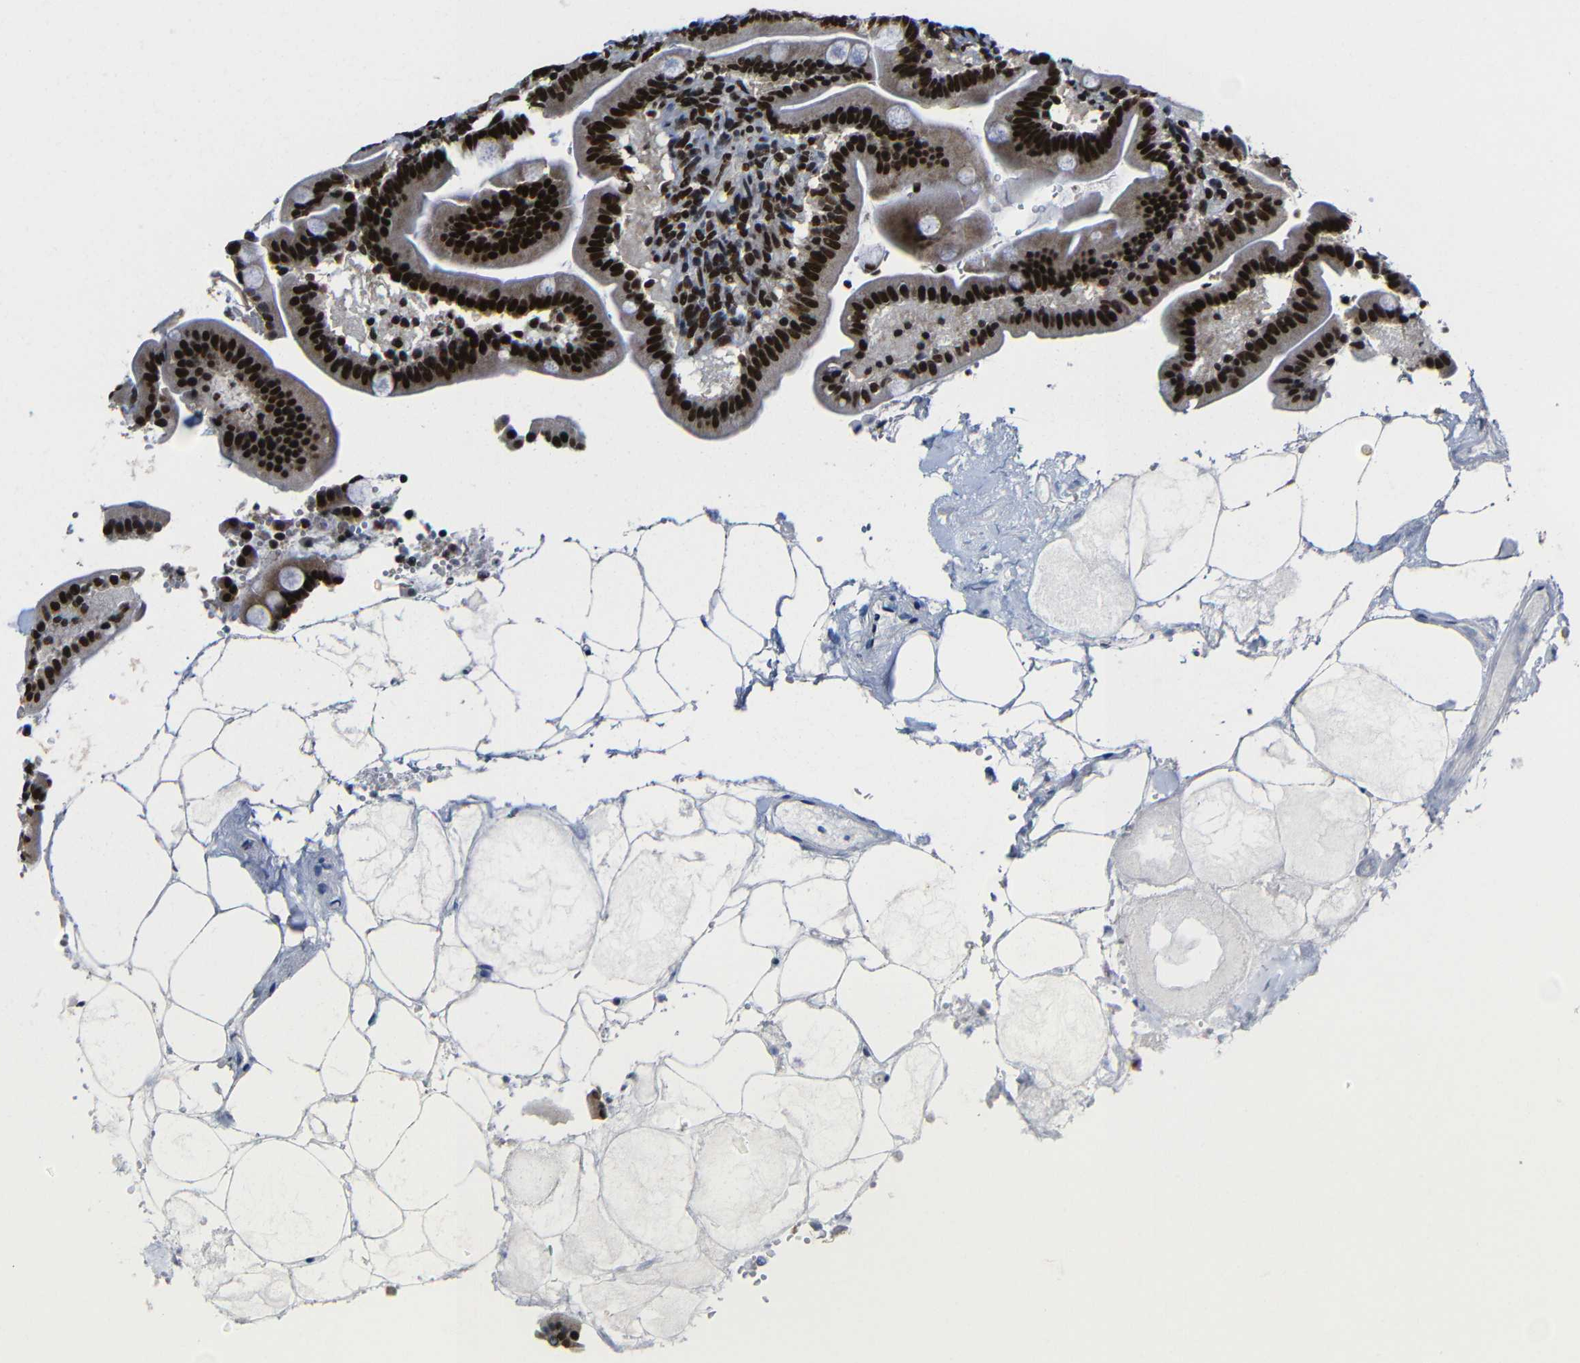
{"staining": {"intensity": "strong", "quantity": ">75%", "location": "nuclear"}, "tissue": "duodenum", "cell_type": "Glandular cells", "image_type": "normal", "snomed": [{"axis": "morphology", "description": "Normal tissue, NOS"}, {"axis": "topography", "description": "Duodenum"}], "caption": "Immunohistochemistry photomicrograph of unremarkable duodenum stained for a protein (brown), which exhibits high levels of strong nuclear staining in approximately >75% of glandular cells.", "gene": "PTBP1", "patient": {"sex": "male", "age": 54}}